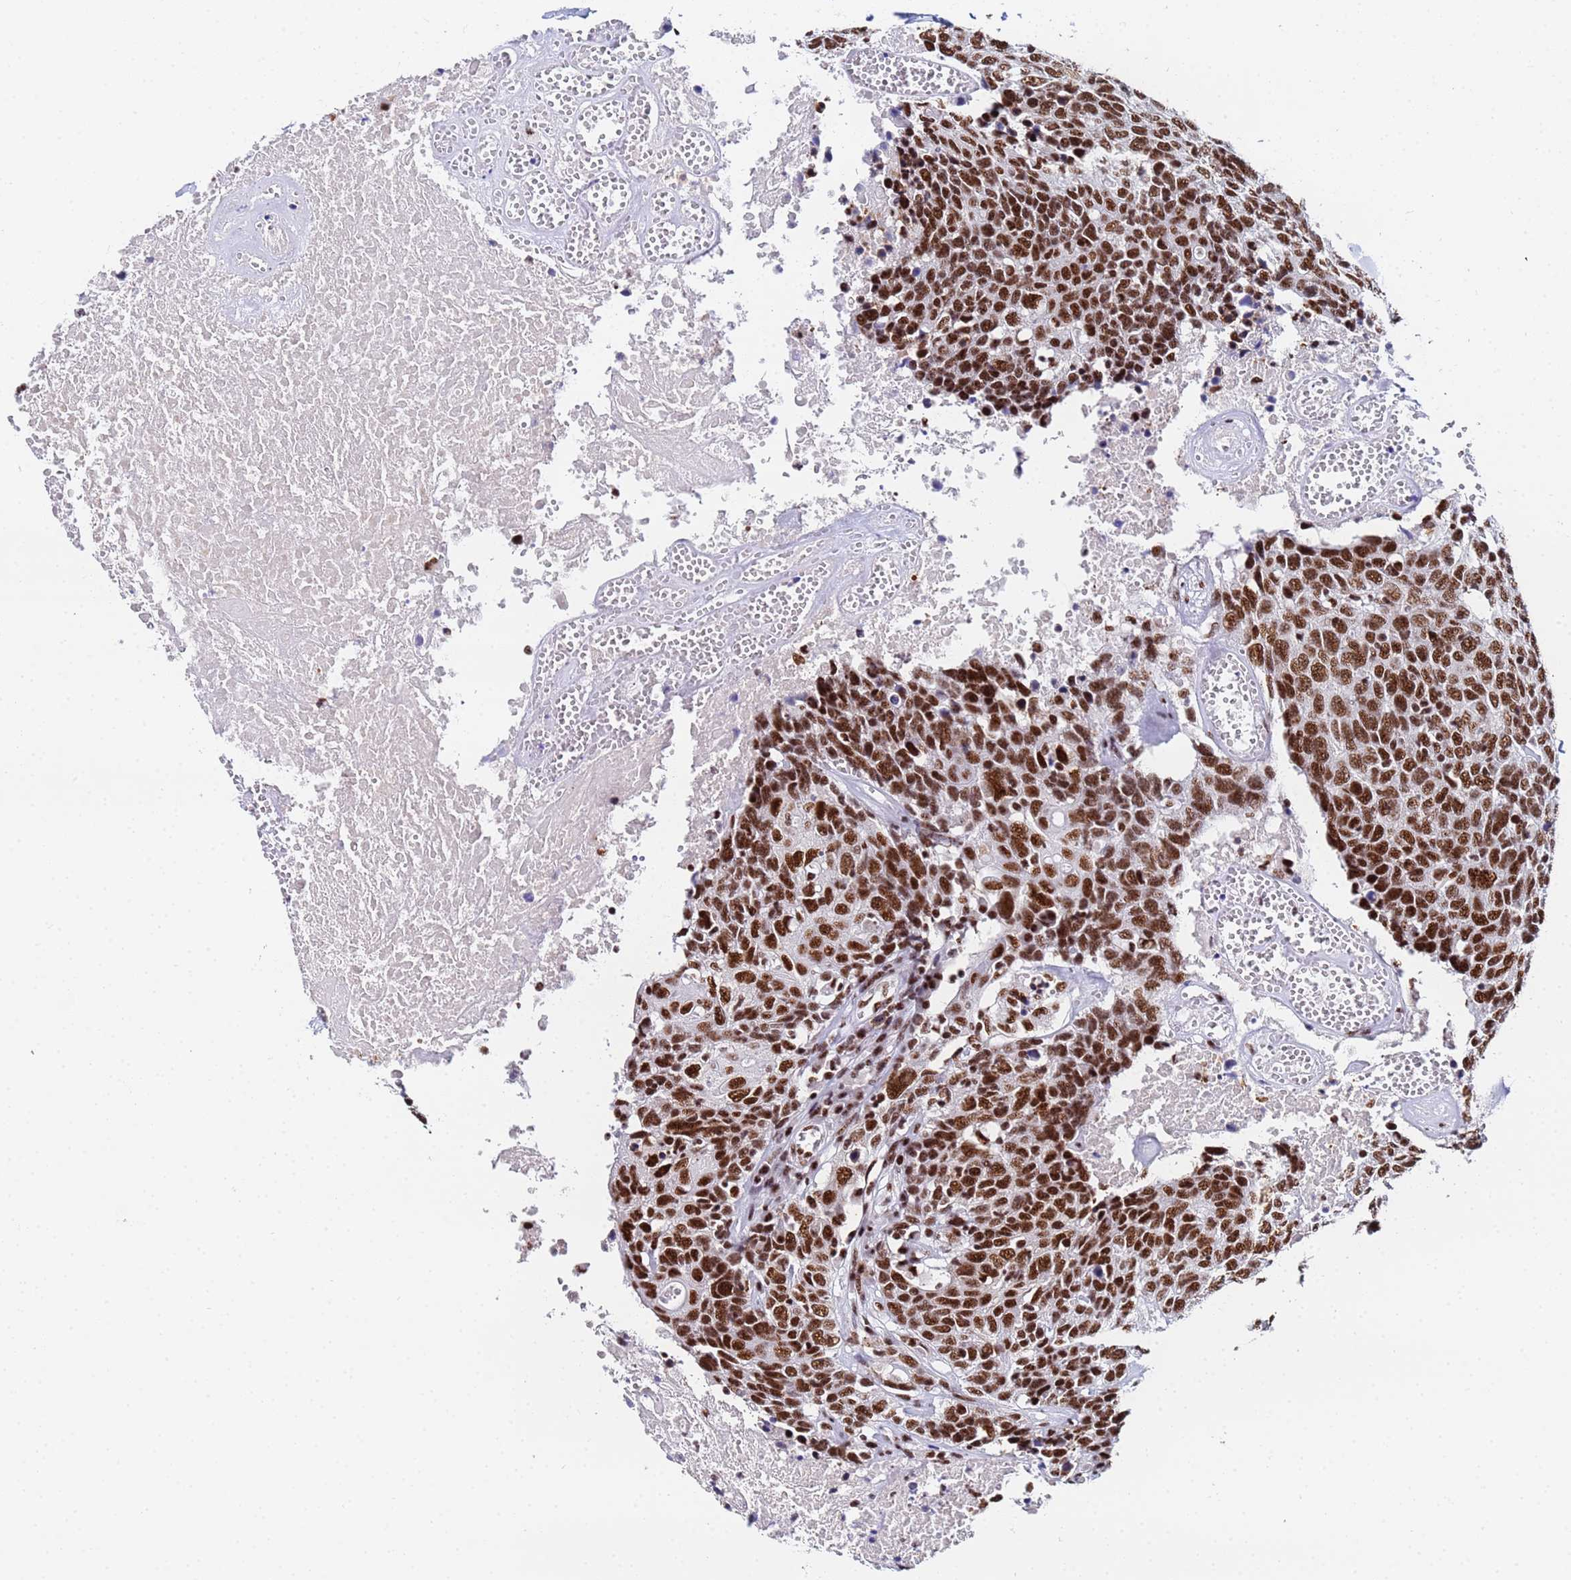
{"staining": {"intensity": "strong", "quantity": ">75%", "location": "nuclear"}, "tissue": "head and neck cancer", "cell_type": "Tumor cells", "image_type": "cancer", "snomed": [{"axis": "morphology", "description": "Squamous cell carcinoma, NOS"}, {"axis": "topography", "description": "Head-Neck"}], "caption": "The photomicrograph reveals immunohistochemical staining of head and neck cancer. There is strong nuclear staining is seen in about >75% of tumor cells.", "gene": "SNRPA1", "patient": {"sex": "male", "age": 66}}